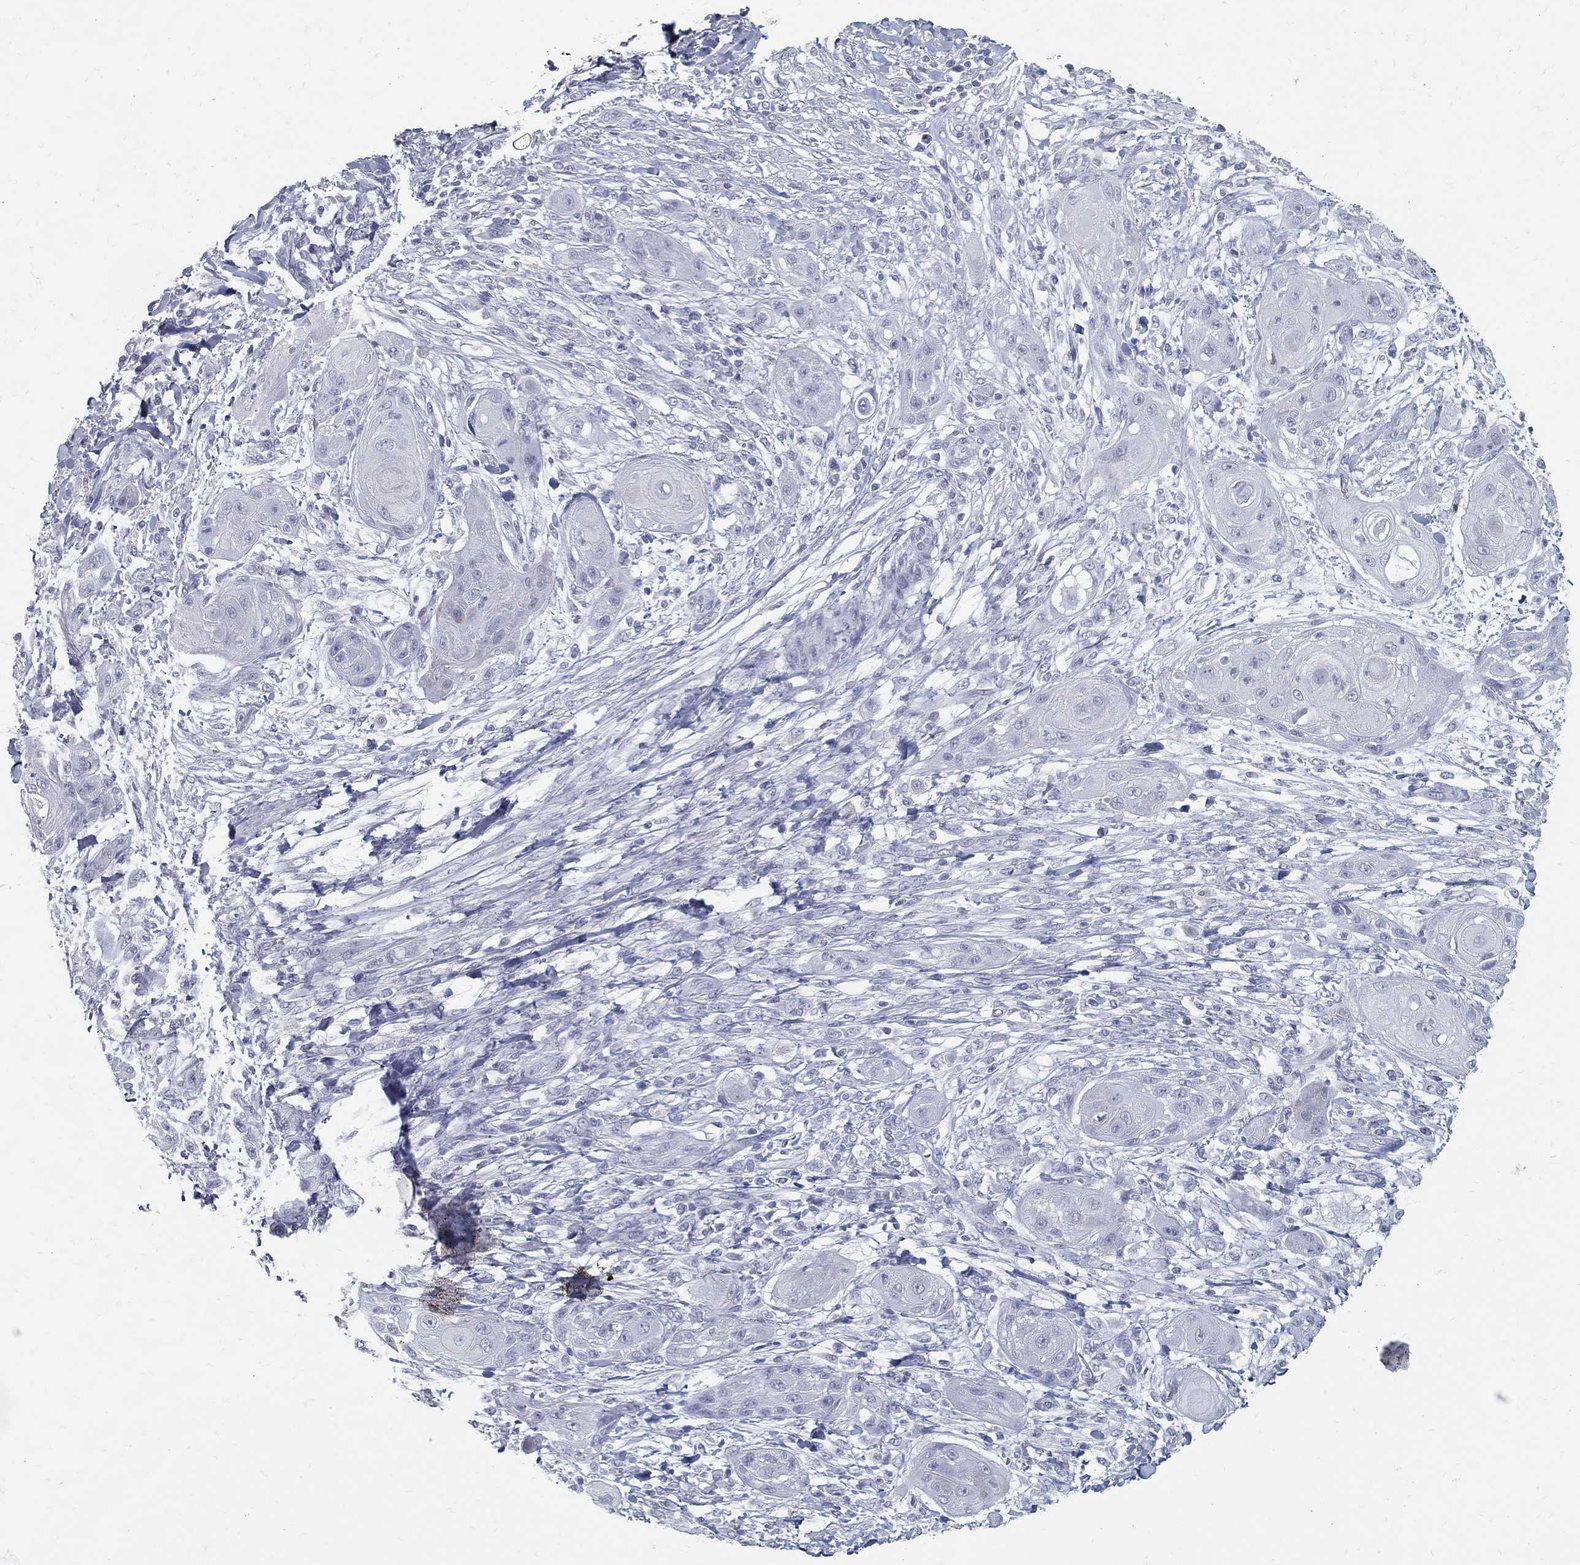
{"staining": {"intensity": "negative", "quantity": "none", "location": "none"}, "tissue": "skin cancer", "cell_type": "Tumor cells", "image_type": "cancer", "snomed": [{"axis": "morphology", "description": "Squamous cell carcinoma, NOS"}, {"axis": "topography", "description": "Skin"}], "caption": "Immunohistochemistry (IHC) histopathology image of neoplastic tissue: skin cancer stained with DAB exhibits no significant protein expression in tumor cells. The staining was performed using DAB (3,3'-diaminobenzidine) to visualize the protein expression in brown, while the nuclei were stained in blue with hematoxylin (Magnification: 20x).", "gene": "ACE2", "patient": {"sex": "male", "age": 62}}